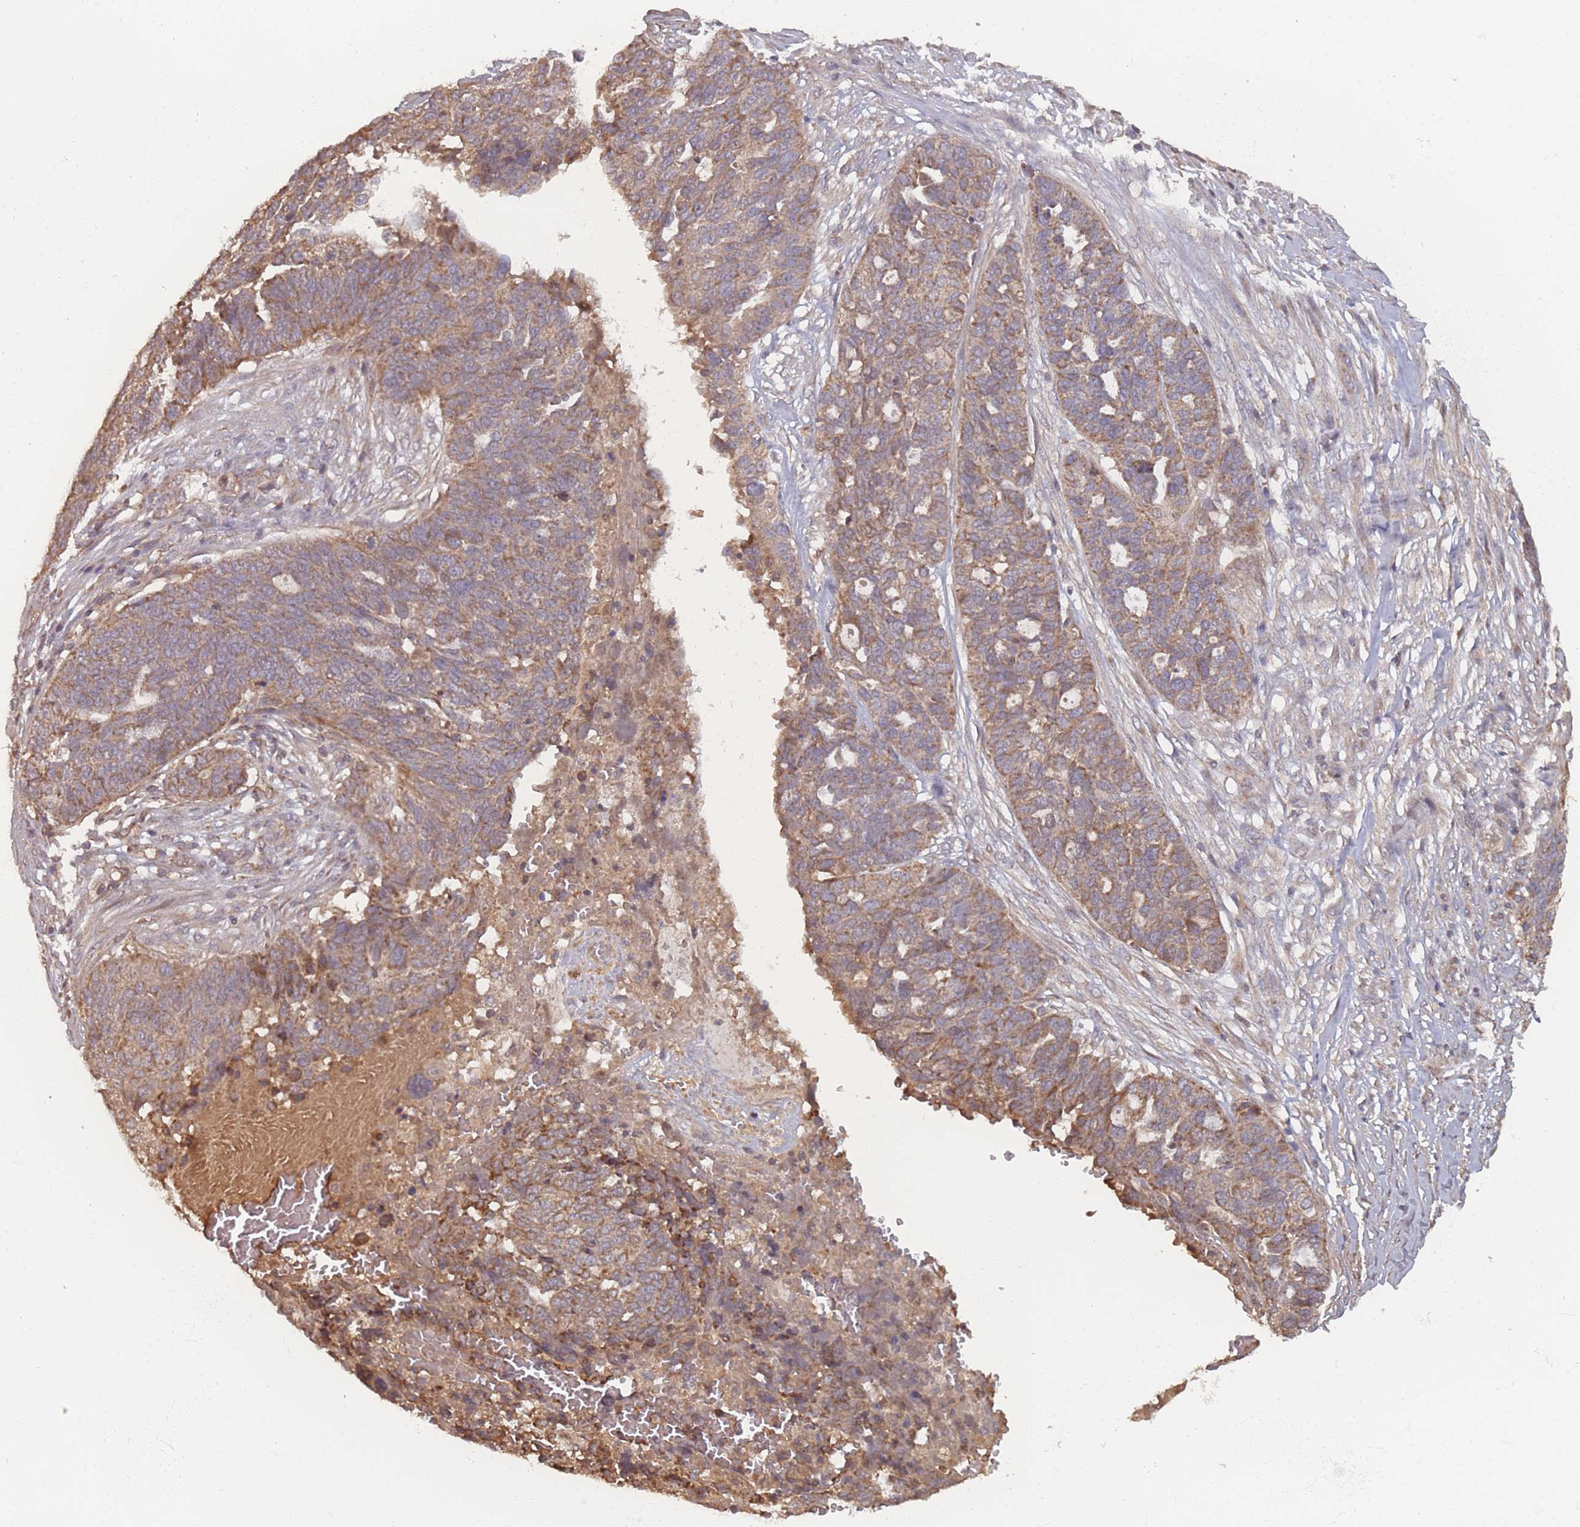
{"staining": {"intensity": "moderate", "quantity": ">75%", "location": "cytoplasmic/membranous"}, "tissue": "ovarian cancer", "cell_type": "Tumor cells", "image_type": "cancer", "snomed": [{"axis": "morphology", "description": "Cystadenocarcinoma, serous, NOS"}, {"axis": "topography", "description": "Ovary"}], "caption": "Immunohistochemistry staining of ovarian serous cystadenocarcinoma, which demonstrates medium levels of moderate cytoplasmic/membranous staining in about >75% of tumor cells indicating moderate cytoplasmic/membranous protein staining. The staining was performed using DAB (3,3'-diaminobenzidine) (brown) for protein detection and nuclei were counterstained in hematoxylin (blue).", "gene": "ATP5MG", "patient": {"sex": "female", "age": 59}}